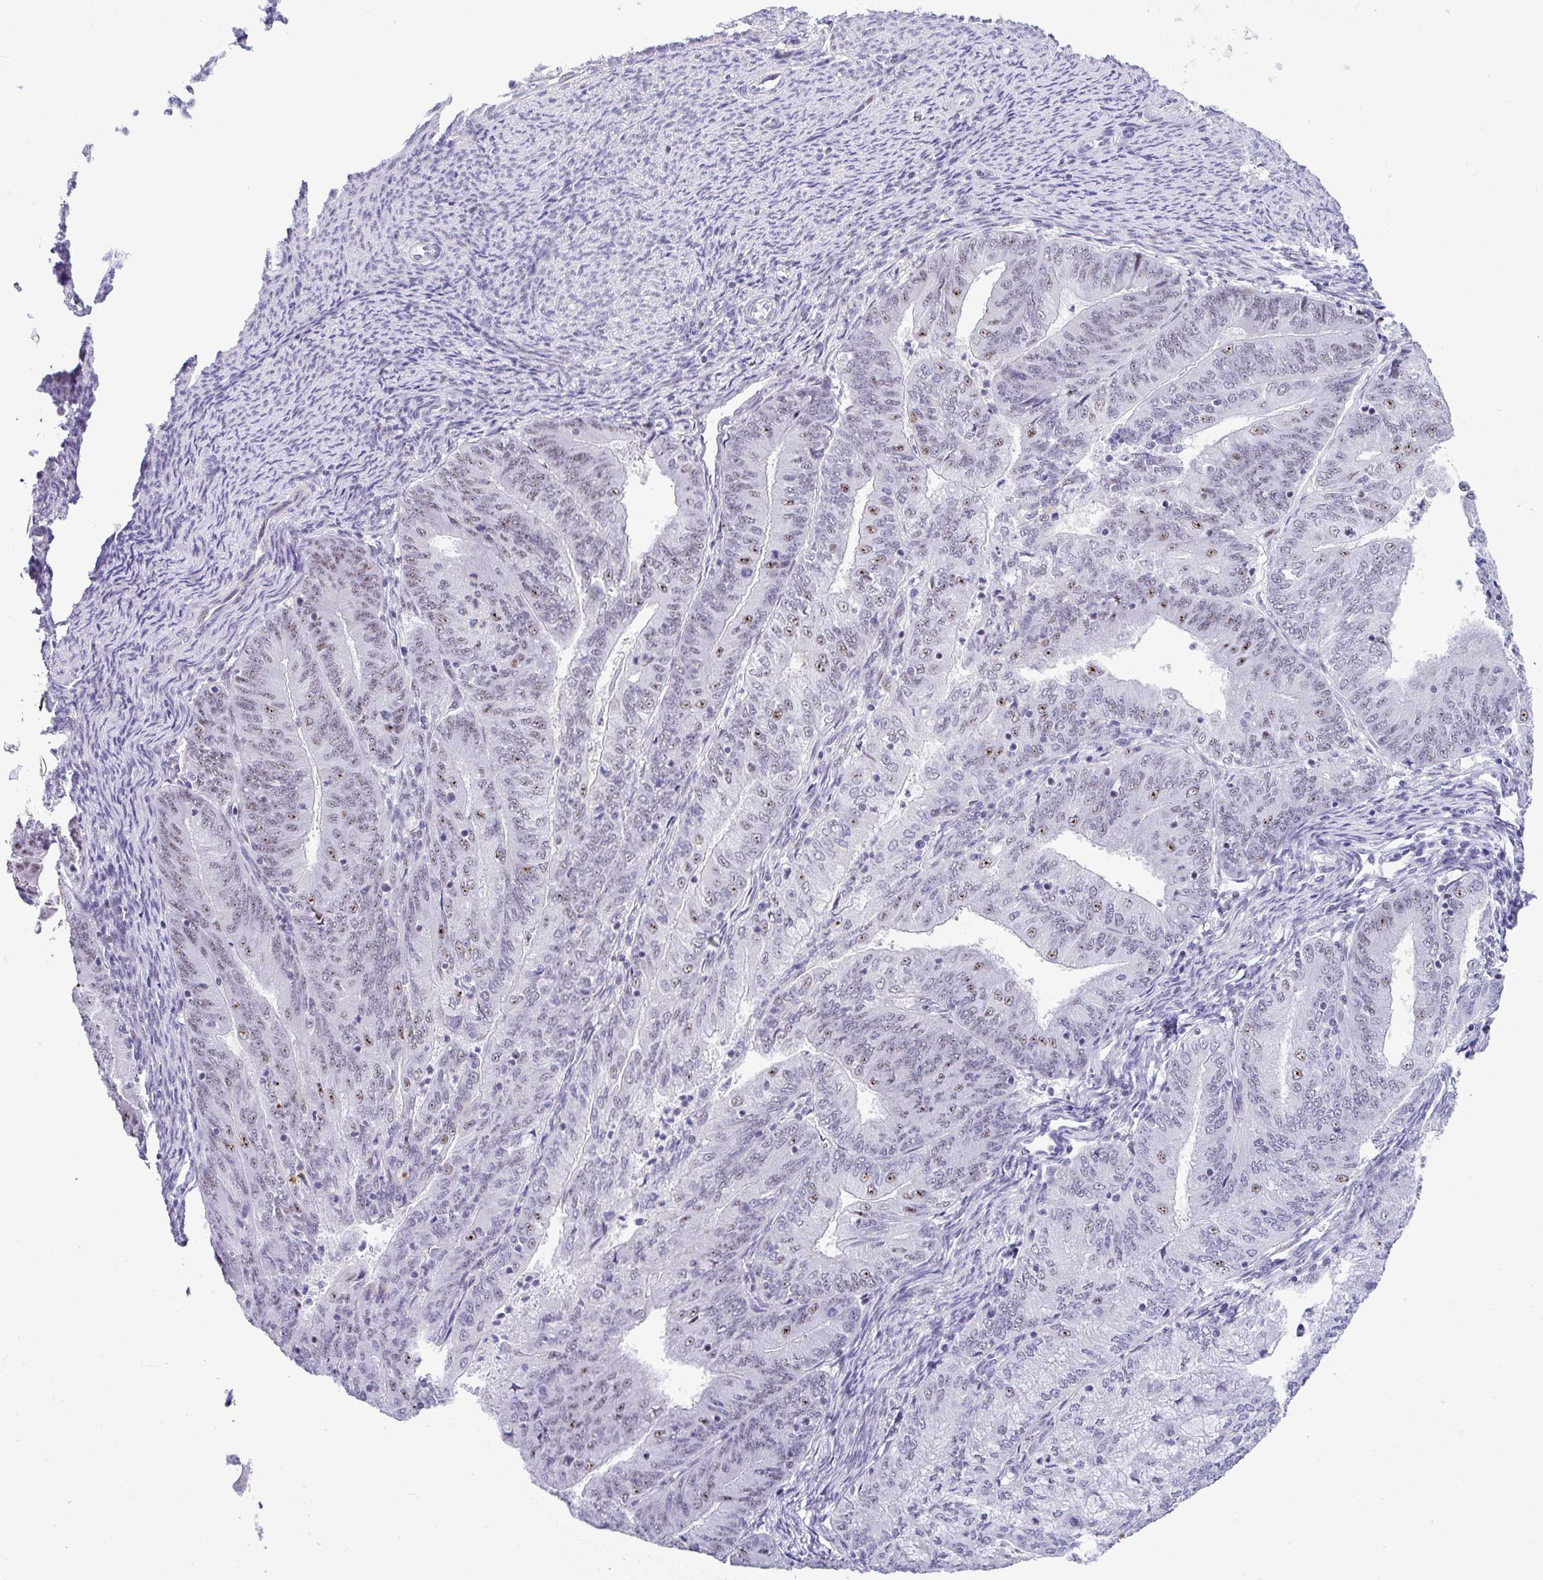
{"staining": {"intensity": "moderate", "quantity": "<25%", "location": "nuclear"}, "tissue": "endometrial cancer", "cell_type": "Tumor cells", "image_type": "cancer", "snomed": [{"axis": "morphology", "description": "Adenocarcinoma, NOS"}, {"axis": "topography", "description": "Endometrium"}], "caption": "Protein staining demonstrates moderate nuclear expression in approximately <25% of tumor cells in adenocarcinoma (endometrial). The staining was performed using DAB (3,3'-diaminobenzidine), with brown indicating positive protein expression. Nuclei are stained blue with hematoxylin.", "gene": "NR1D2", "patient": {"sex": "female", "age": 57}}